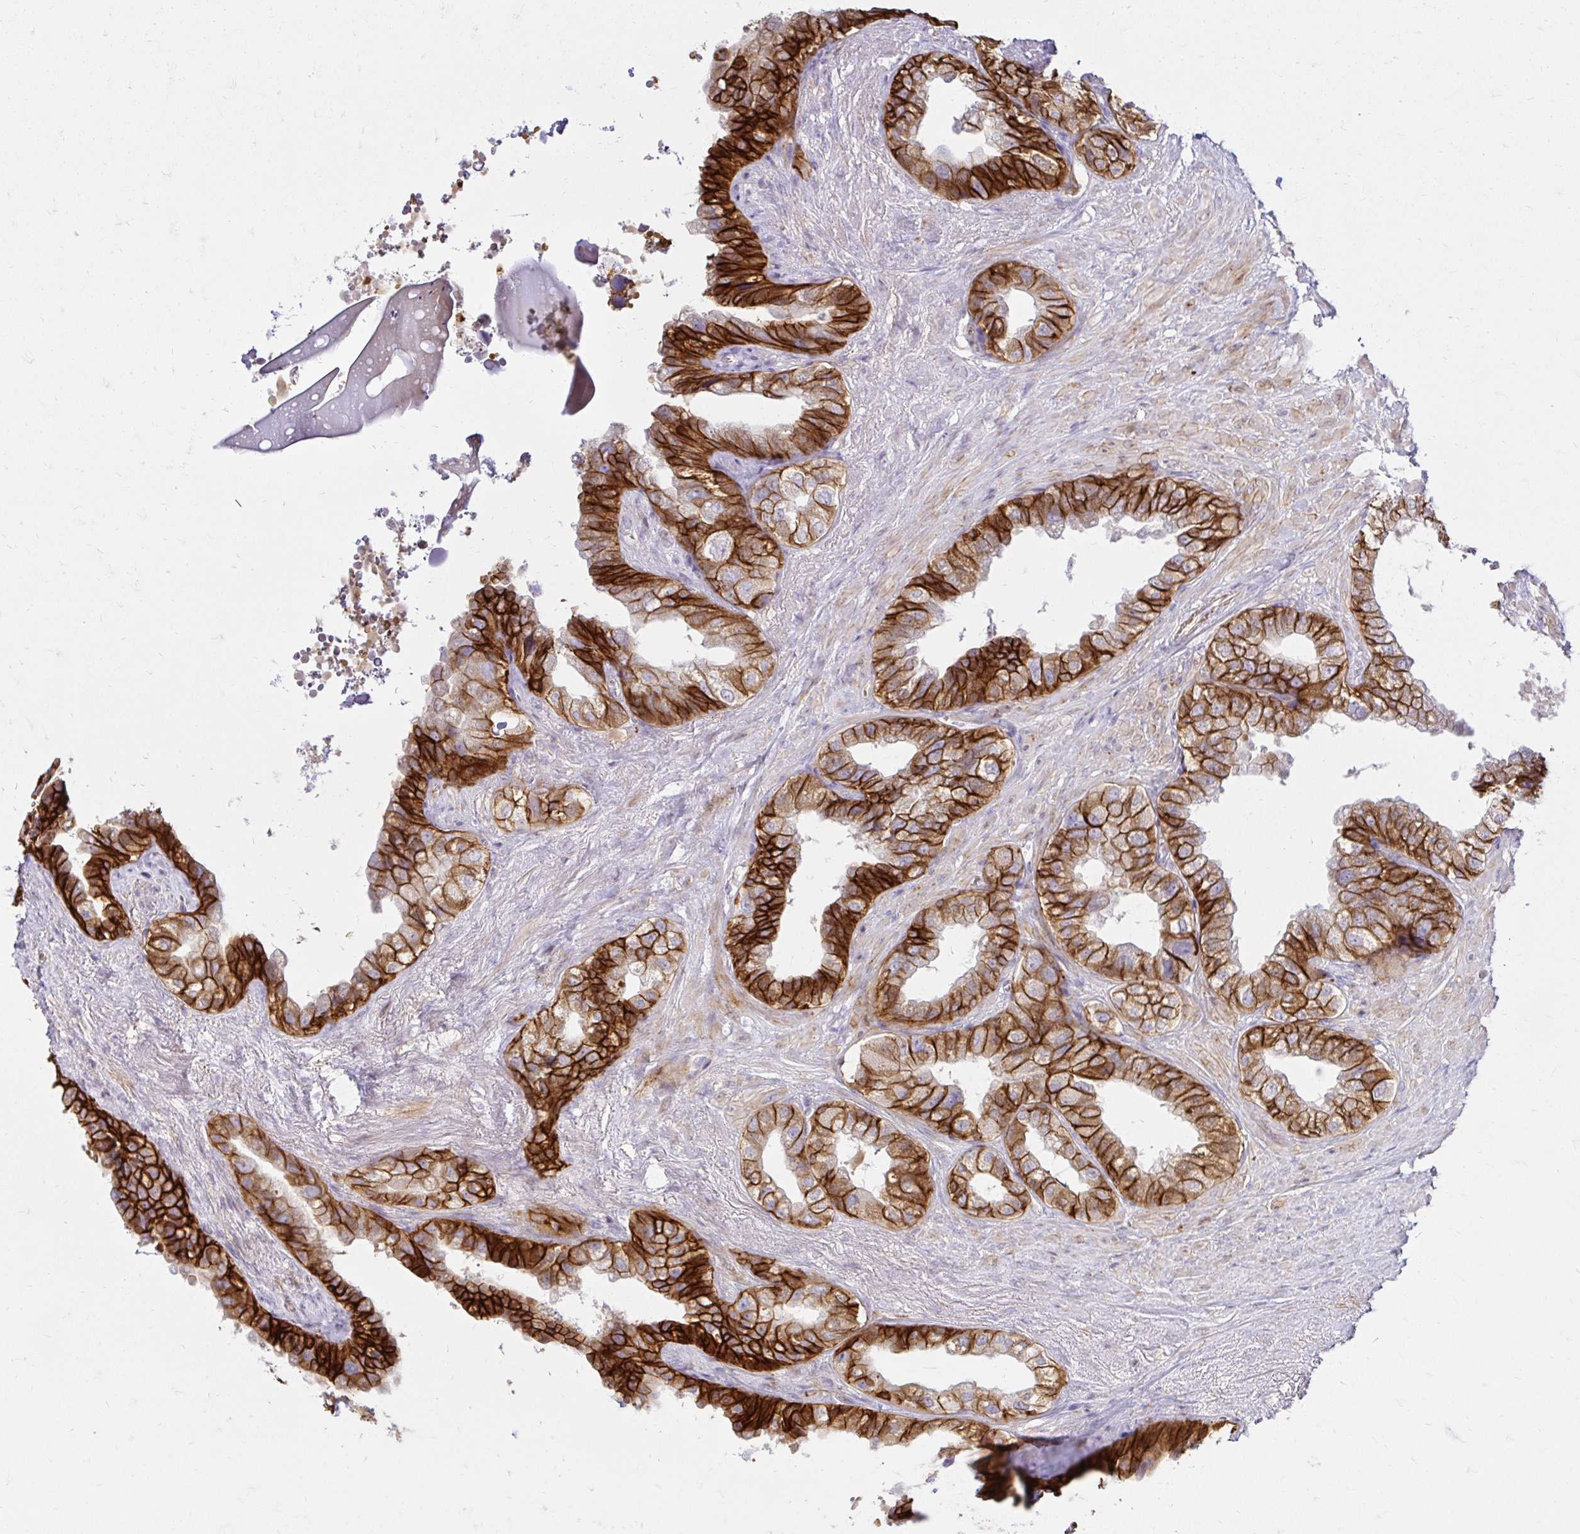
{"staining": {"intensity": "strong", "quantity": ">75%", "location": "cytoplasmic/membranous"}, "tissue": "seminal vesicle", "cell_type": "Glandular cells", "image_type": "normal", "snomed": [{"axis": "morphology", "description": "Normal tissue, NOS"}, {"axis": "topography", "description": "Seminal veicle"}, {"axis": "topography", "description": "Peripheral nerve tissue"}], "caption": "The micrograph displays a brown stain indicating the presence of a protein in the cytoplasmic/membranous of glandular cells in seminal vesicle. (DAB (3,3'-diaminobenzidine) = brown stain, brightfield microscopy at high magnification).", "gene": "ITGA2", "patient": {"sex": "male", "age": 76}}